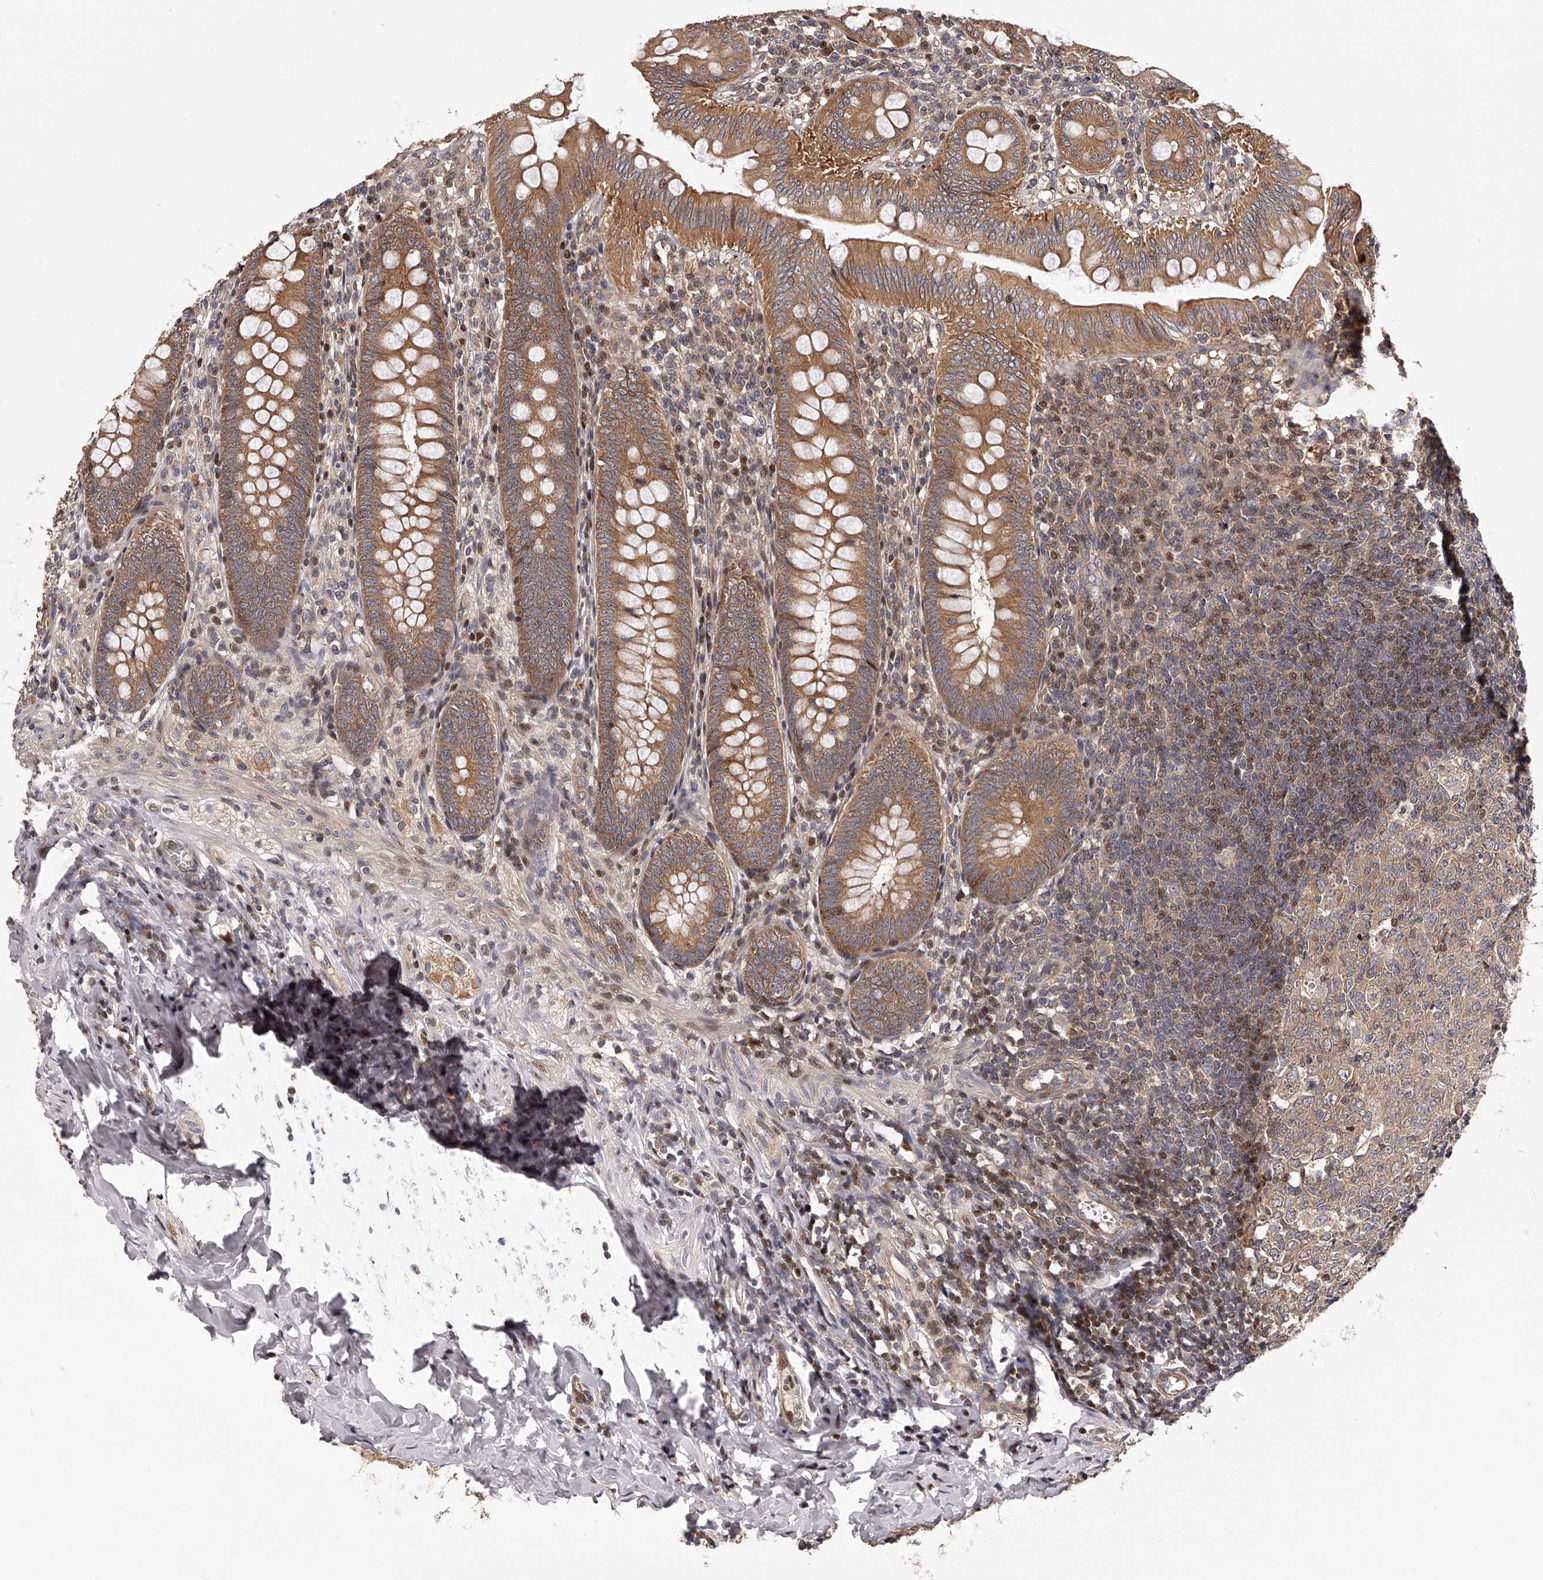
{"staining": {"intensity": "moderate", "quantity": ">75%", "location": "cytoplasmic/membranous"}, "tissue": "appendix", "cell_type": "Glandular cells", "image_type": "normal", "snomed": [{"axis": "morphology", "description": "Normal tissue, NOS"}, {"axis": "topography", "description": "Appendix"}], "caption": "Unremarkable appendix was stained to show a protein in brown. There is medium levels of moderate cytoplasmic/membranous staining in about >75% of glandular cells. (DAB (3,3'-diaminobenzidine) IHC with brightfield microscopy, high magnification).", "gene": "PFDN2", "patient": {"sex": "male", "age": 14}}